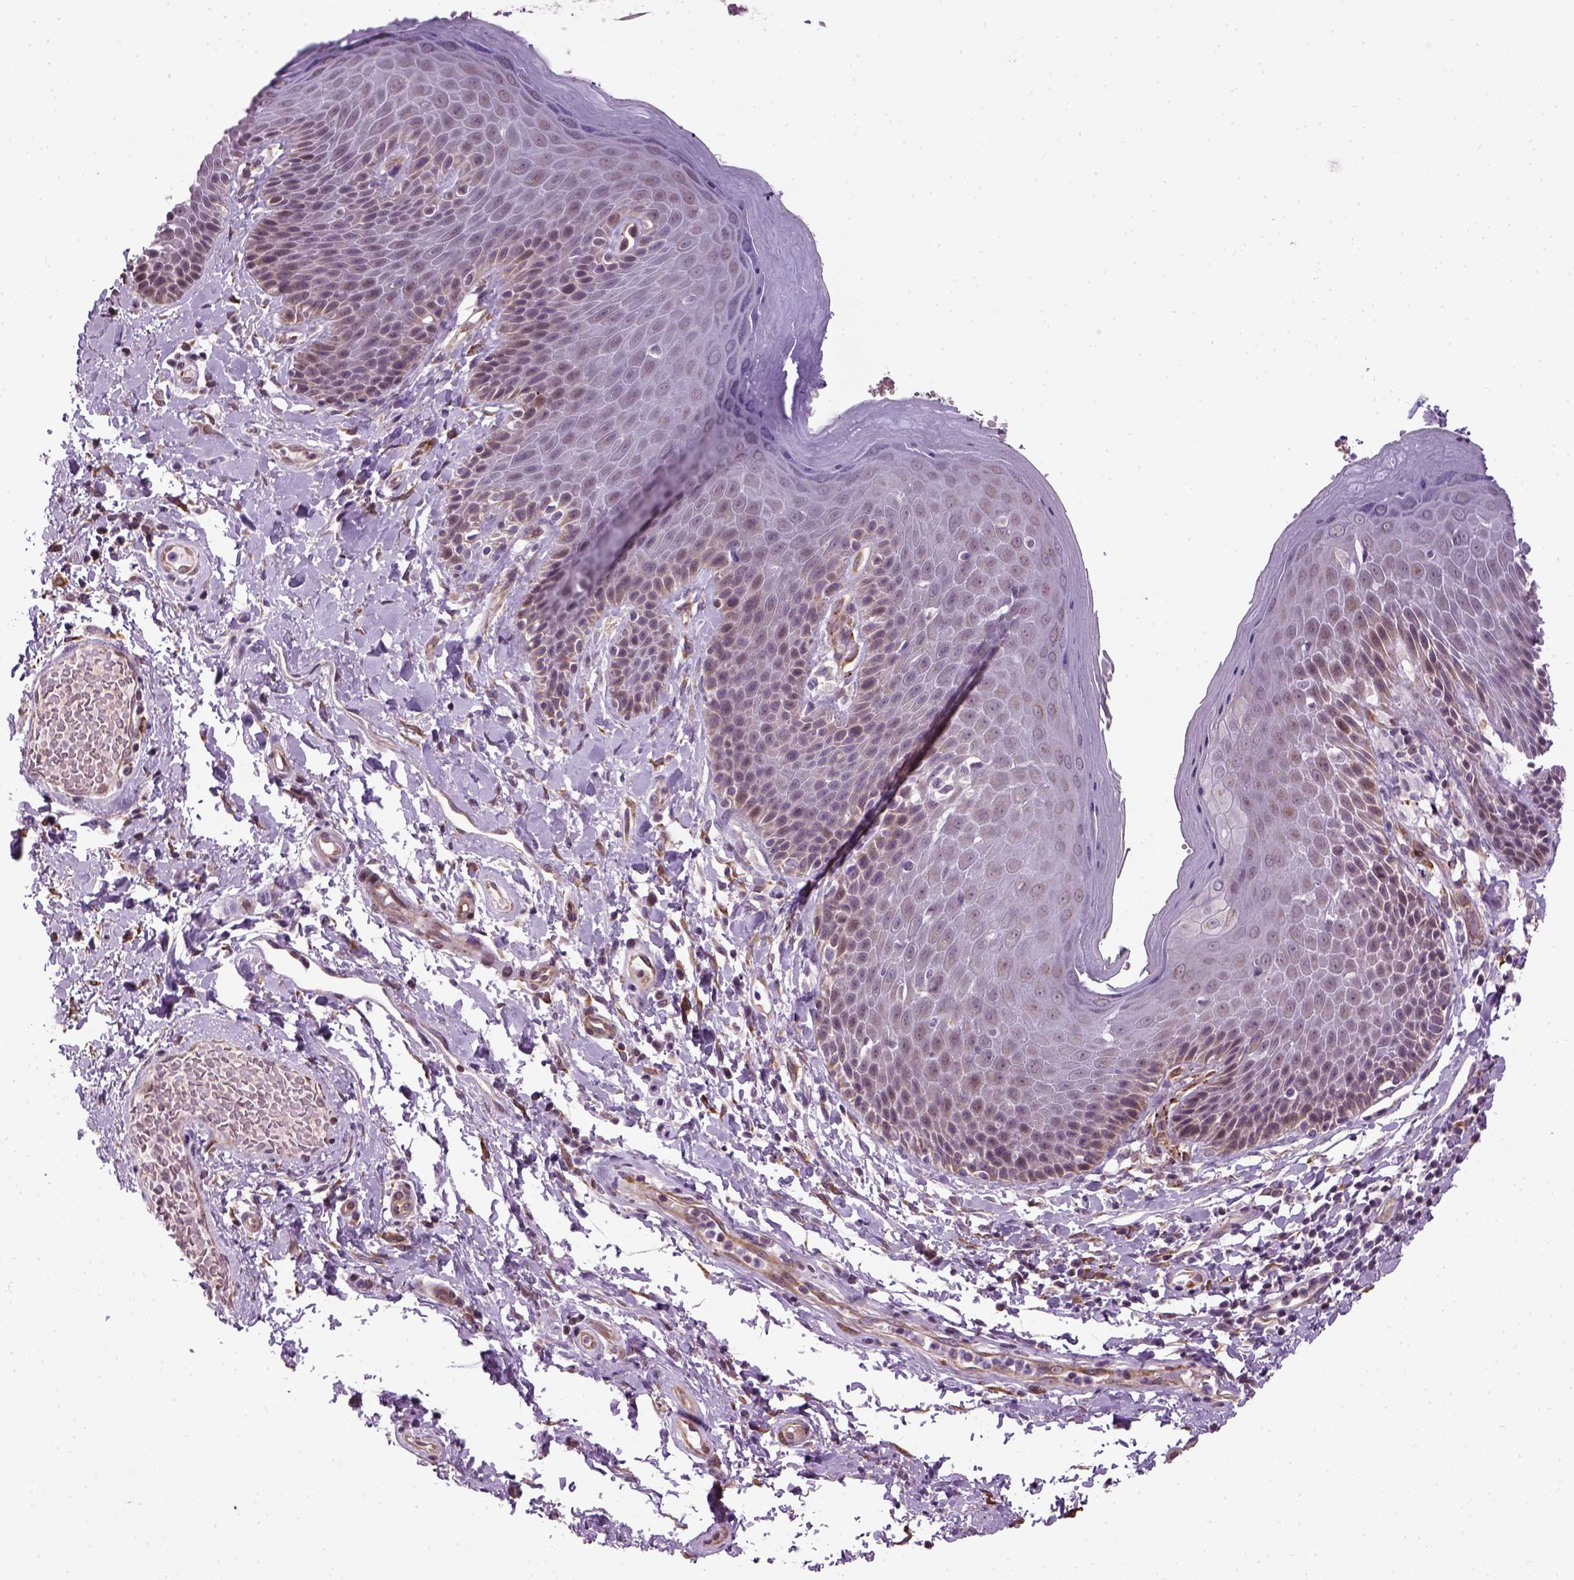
{"staining": {"intensity": "moderate", "quantity": "<25%", "location": "cytoplasmic/membranous"}, "tissue": "skin", "cell_type": "Epidermal cells", "image_type": "normal", "snomed": [{"axis": "morphology", "description": "Normal tissue, NOS"}, {"axis": "topography", "description": "Anal"}, {"axis": "topography", "description": "Peripheral nerve tissue"}], "caption": "Protein expression by immunohistochemistry demonstrates moderate cytoplasmic/membranous expression in approximately <25% of epidermal cells in benign skin. (Stains: DAB in brown, nuclei in blue, Microscopy: brightfield microscopy at high magnification).", "gene": "XK", "patient": {"sex": "male", "age": 51}}